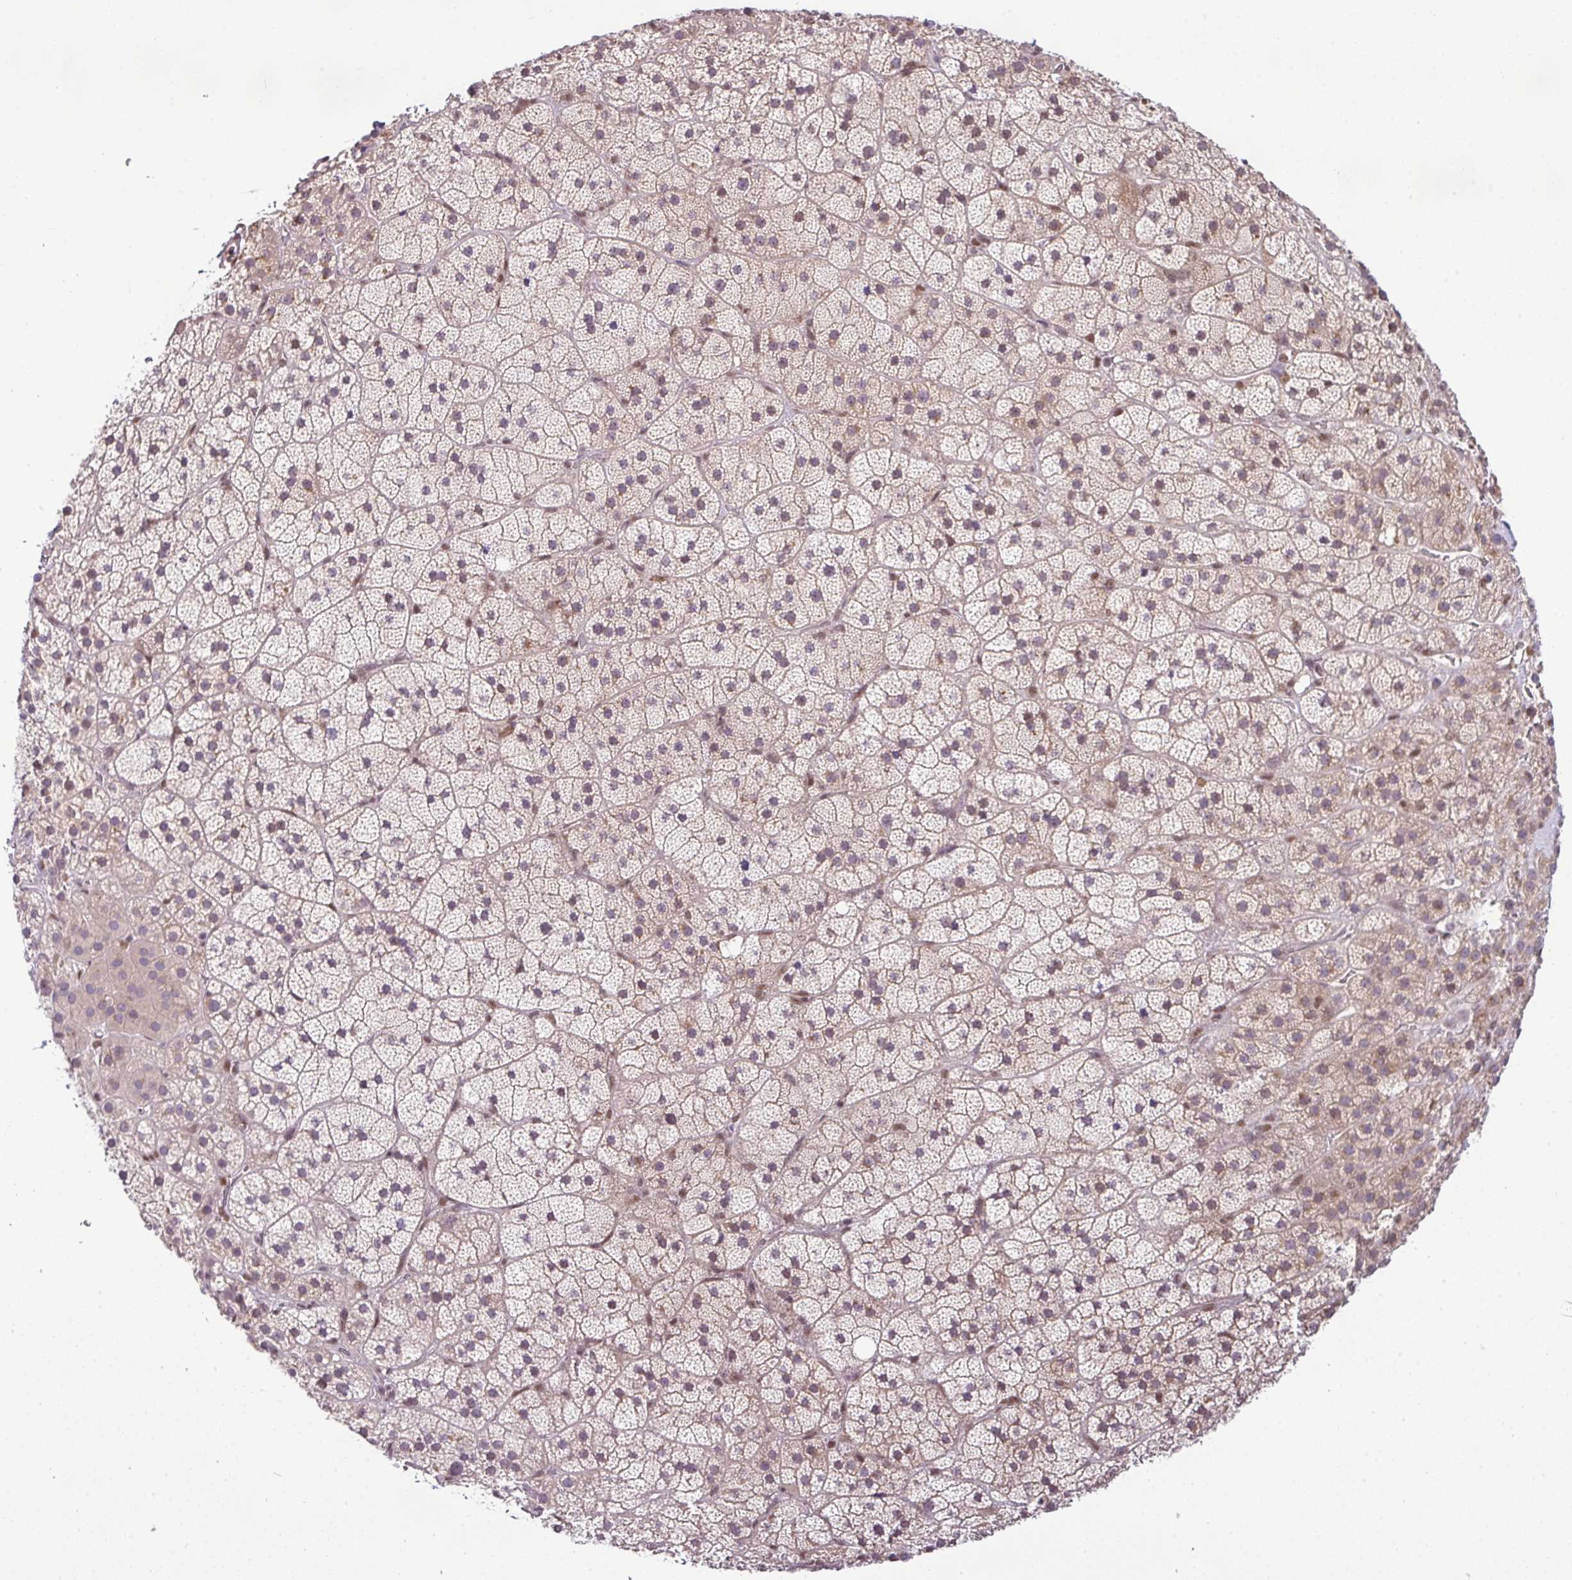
{"staining": {"intensity": "moderate", "quantity": ">75%", "location": "nuclear"}, "tissue": "adrenal gland", "cell_type": "Glandular cells", "image_type": "normal", "snomed": [{"axis": "morphology", "description": "Normal tissue, NOS"}, {"axis": "topography", "description": "Adrenal gland"}], "caption": "This histopathology image shows immunohistochemistry (IHC) staining of unremarkable human adrenal gland, with medium moderate nuclear expression in approximately >75% of glandular cells.", "gene": "PGAP4", "patient": {"sex": "male", "age": 57}}